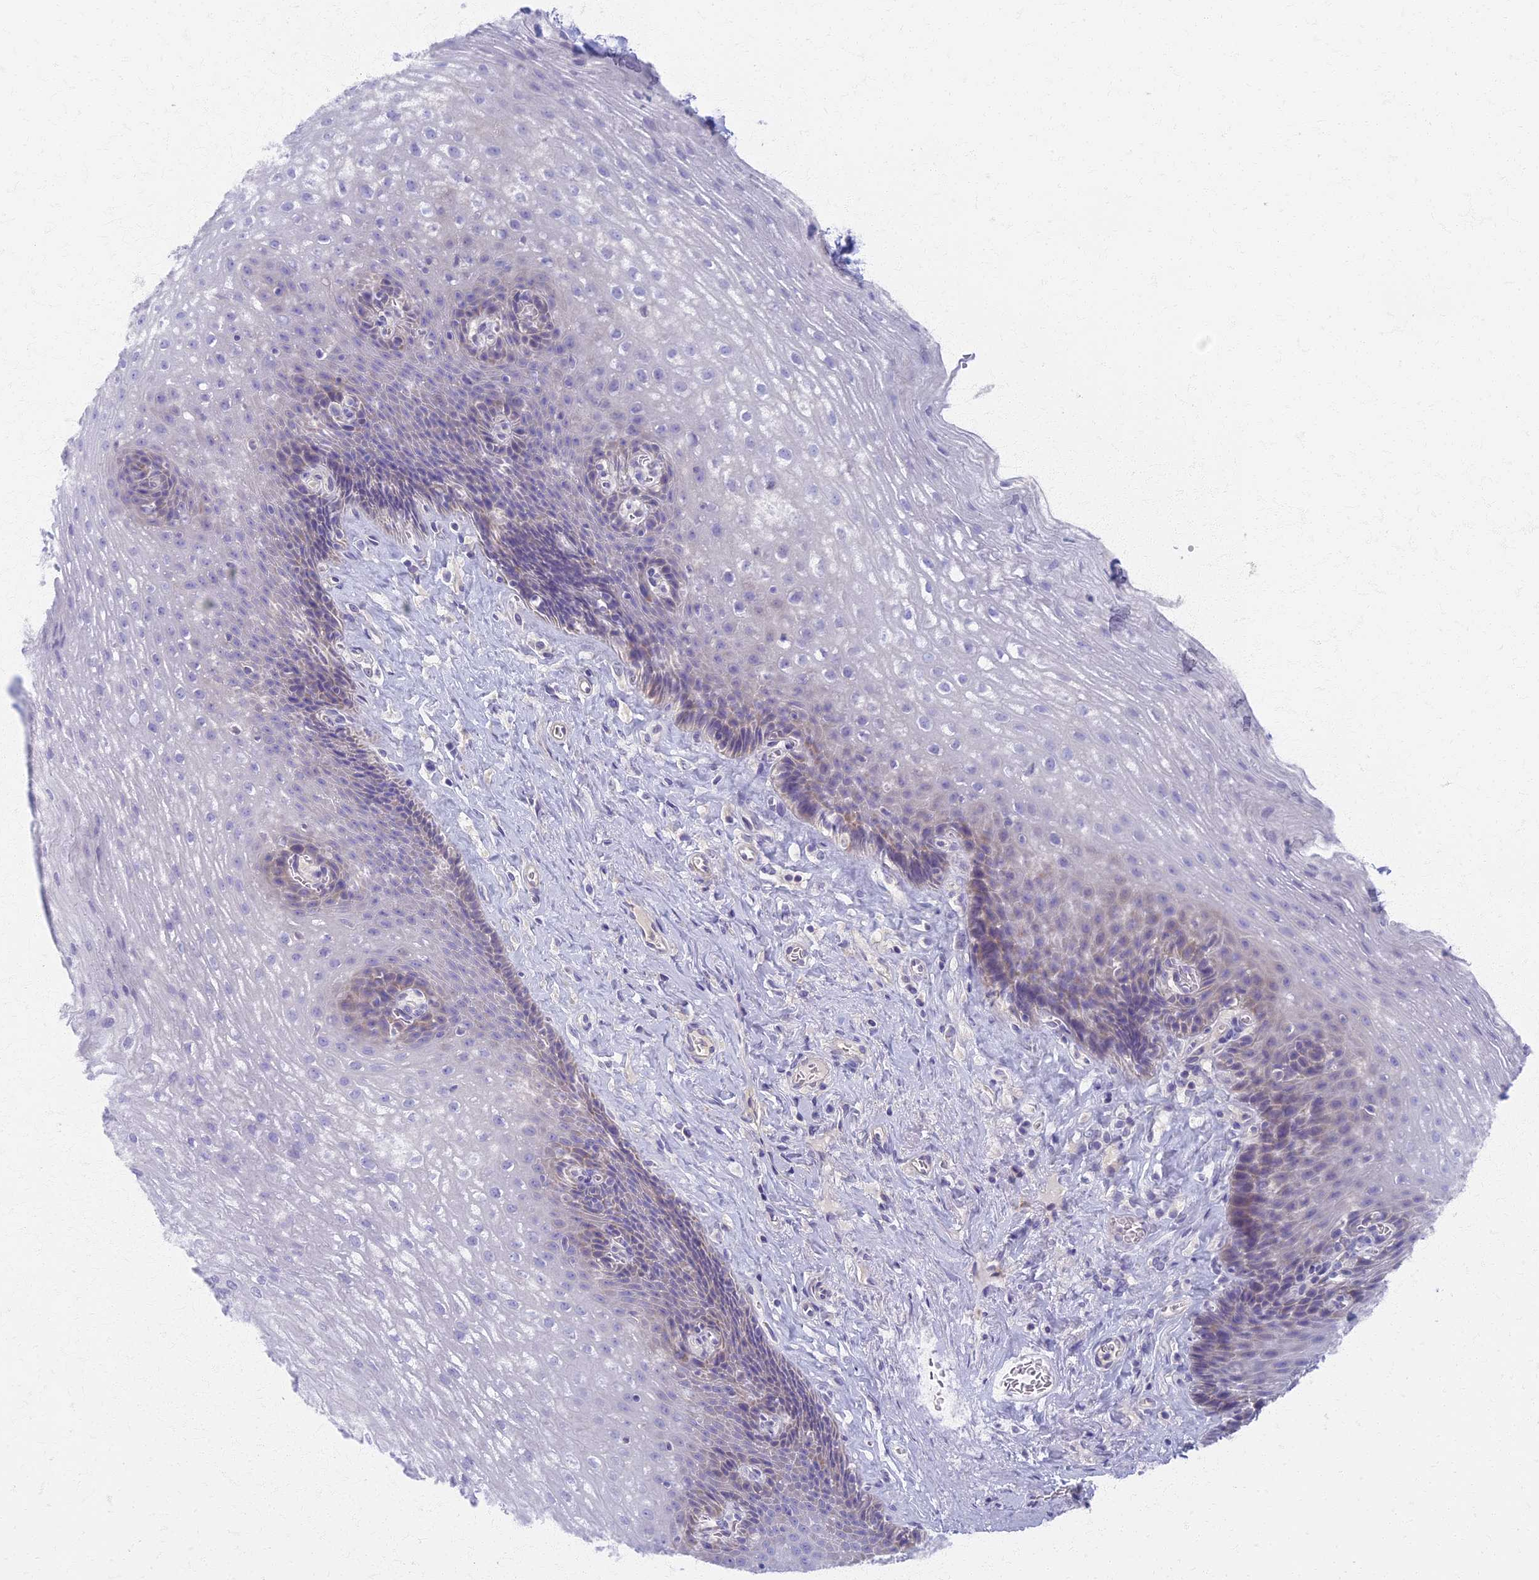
{"staining": {"intensity": "moderate", "quantity": "<25%", "location": "cytoplasmic/membranous"}, "tissue": "esophagus", "cell_type": "Squamous epithelial cells", "image_type": "normal", "snomed": [{"axis": "morphology", "description": "Normal tissue, NOS"}, {"axis": "topography", "description": "Esophagus"}], "caption": "High-magnification brightfield microscopy of unremarkable esophagus stained with DAB (3,3'-diaminobenzidine) (brown) and counterstained with hematoxylin (blue). squamous epithelial cells exhibit moderate cytoplasmic/membranous staining is present in about<25% of cells. (Brightfield microscopy of DAB IHC at high magnification).", "gene": "AP4E1", "patient": {"sex": "female", "age": 66}}